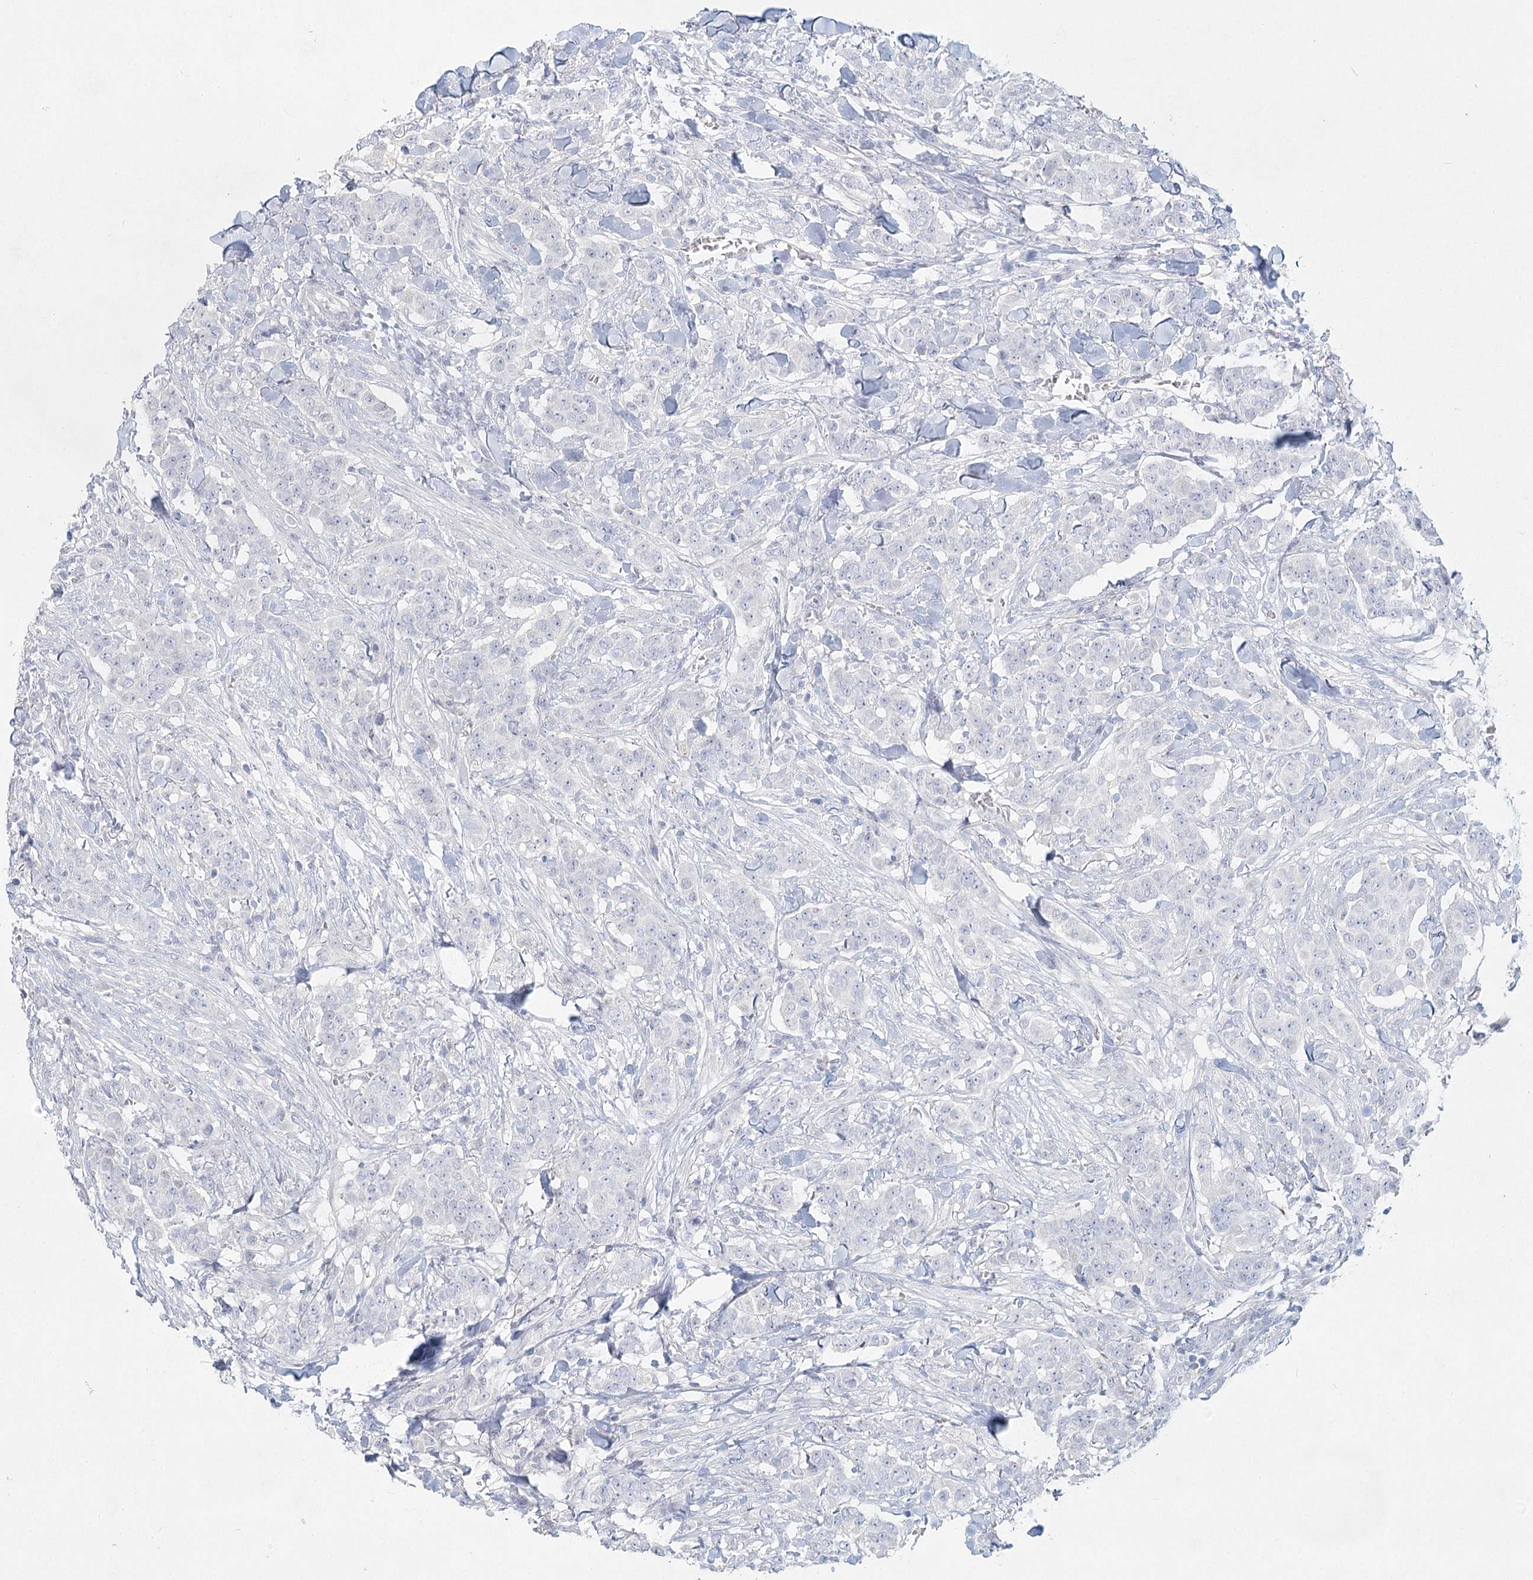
{"staining": {"intensity": "negative", "quantity": "none", "location": "none"}, "tissue": "breast cancer", "cell_type": "Tumor cells", "image_type": "cancer", "snomed": [{"axis": "morphology", "description": "Duct carcinoma"}, {"axis": "topography", "description": "Breast"}], "caption": "The image exhibits no staining of tumor cells in breast cancer (intraductal carcinoma).", "gene": "LRP2BP", "patient": {"sex": "female", "age": 40}}